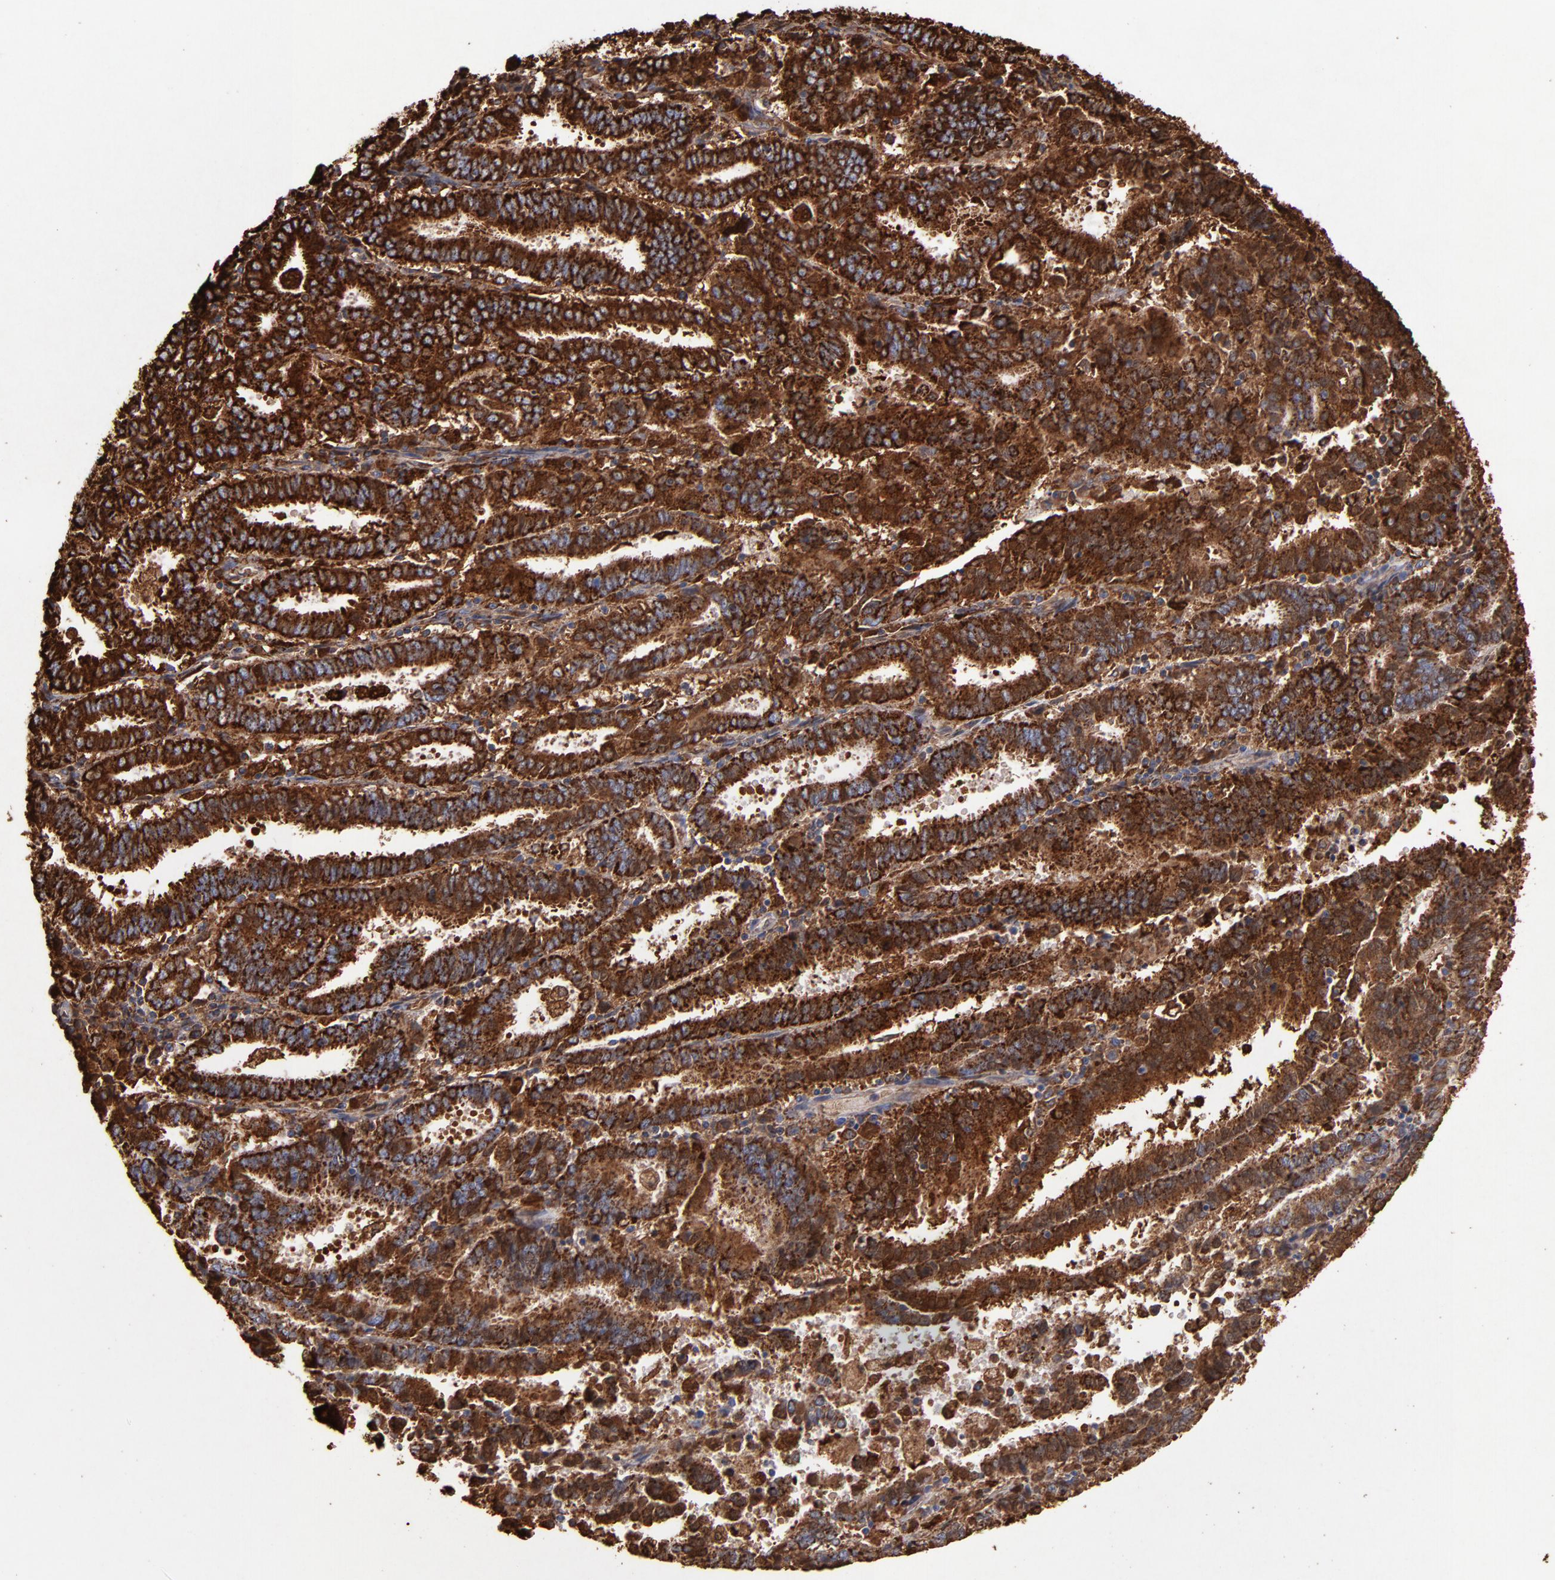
{"staining": {"intensity": "strong", "quantity": ">75%", "location": "cytoplasmic/membranous"}, "tissue": "endometrial cancer", "cell_type": "Tumor cells", "image_type": "cancer", "snomed": [{"axis": "morphology", "description": "Adenocarcinoma, NOS"}, {"axis": "topography", "description": "Uterus"}], "caption": "A high amount of strong cytoplasmic/membranous positivity is seen in about >75% of tumor cells in endometrial cancer tissue.", "gene": "SOD2", "patient": {"sex": "female", "age": 83}}